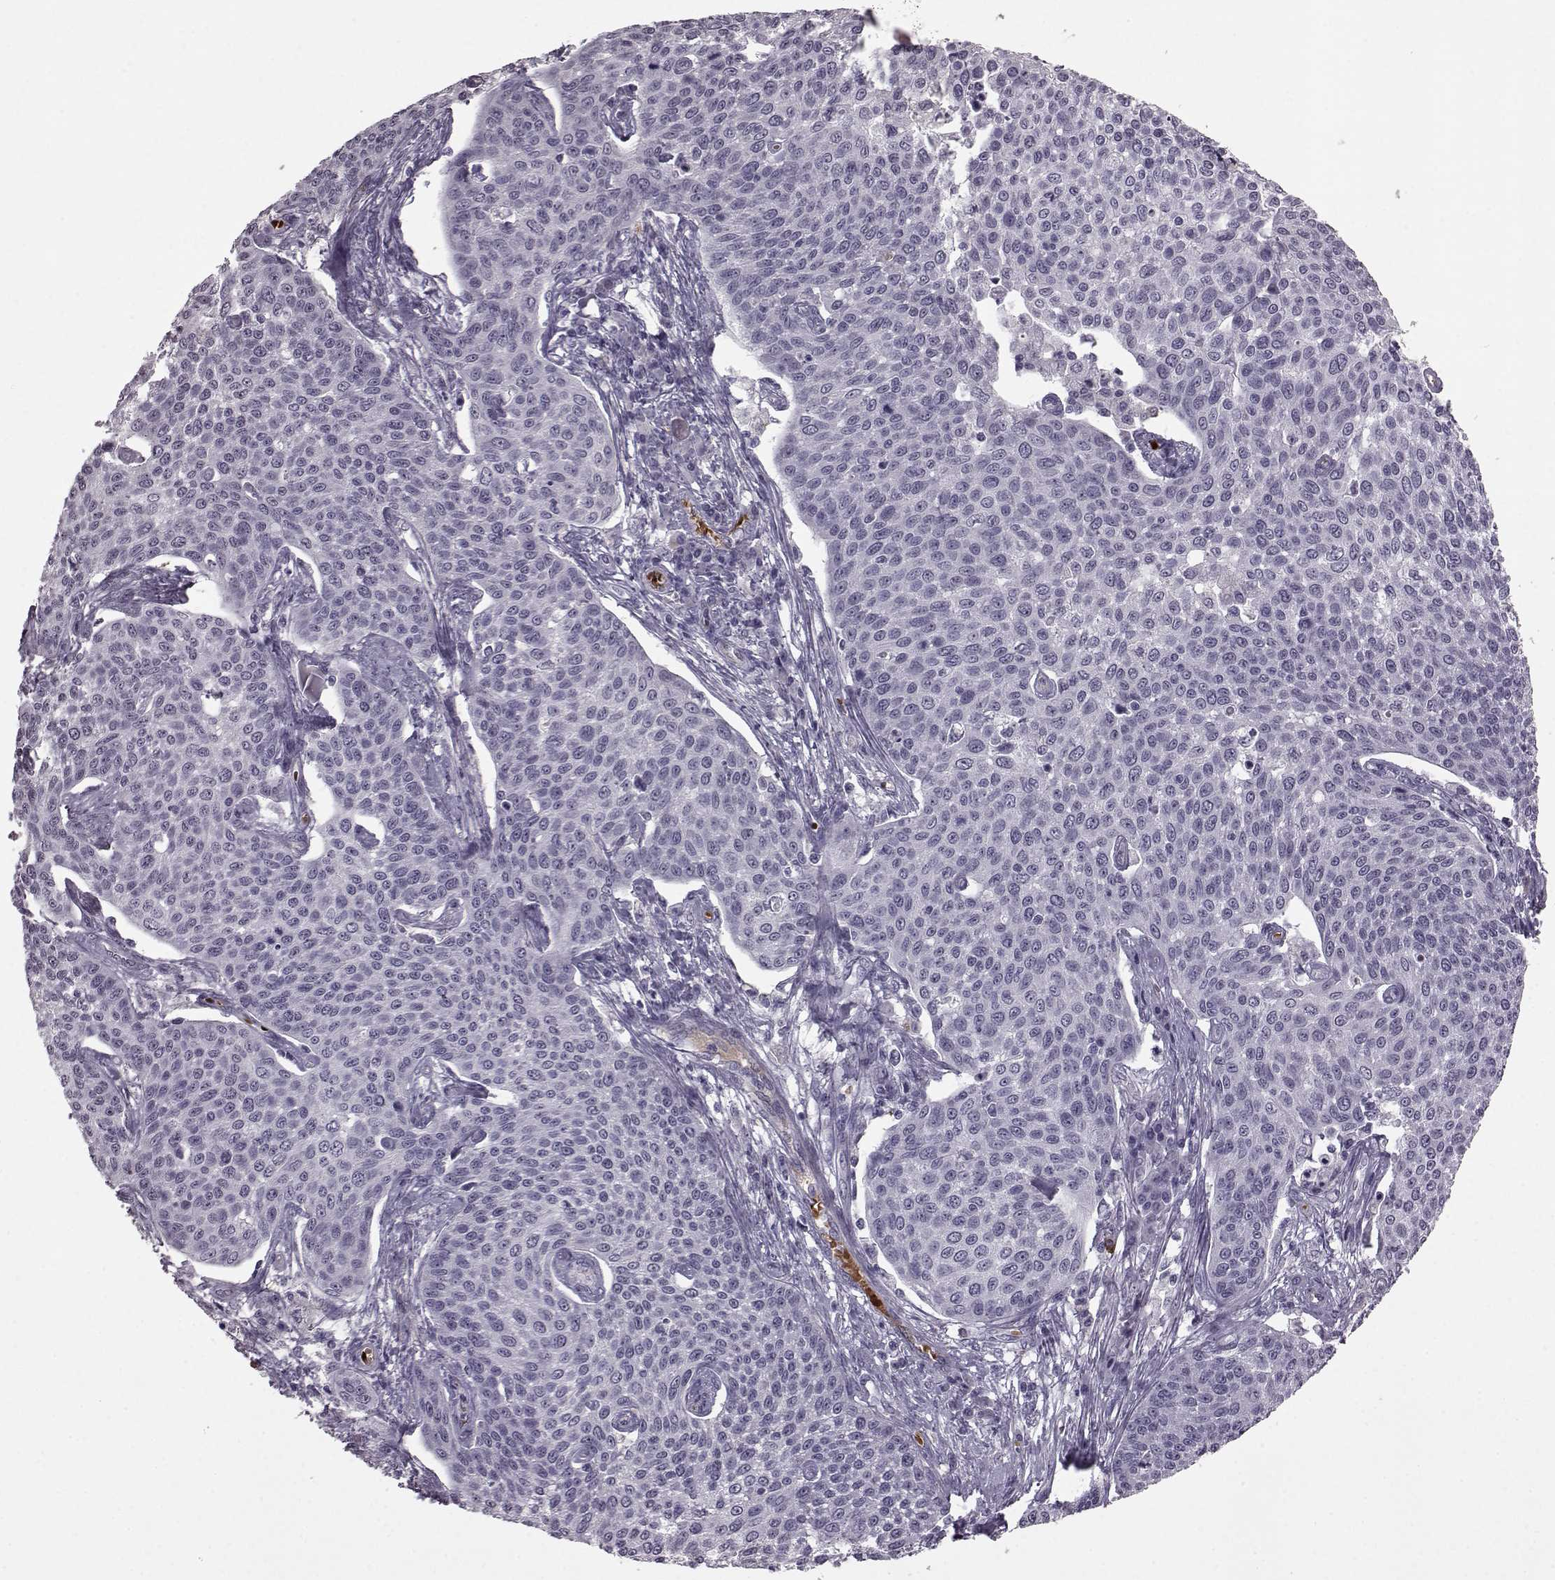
{"staining": {"intensity": "negative", "quantity": "none", "location": "none"}, "tissue": "cervical cancer", "cell_type": "Tumor cells", "image_type": "cancer", "snomed": [{"axis": "morphology", "description": "Squamous cell carcinoma, NOS"}, {"axis": "topography", "description": "Cervix"}], "caption": "Tumor cells are negative for protein expression in human cervical cancer (squamous cell carcinoma).", "gene": "PROP1", "patient": {"sex": "female", "age": 34}}